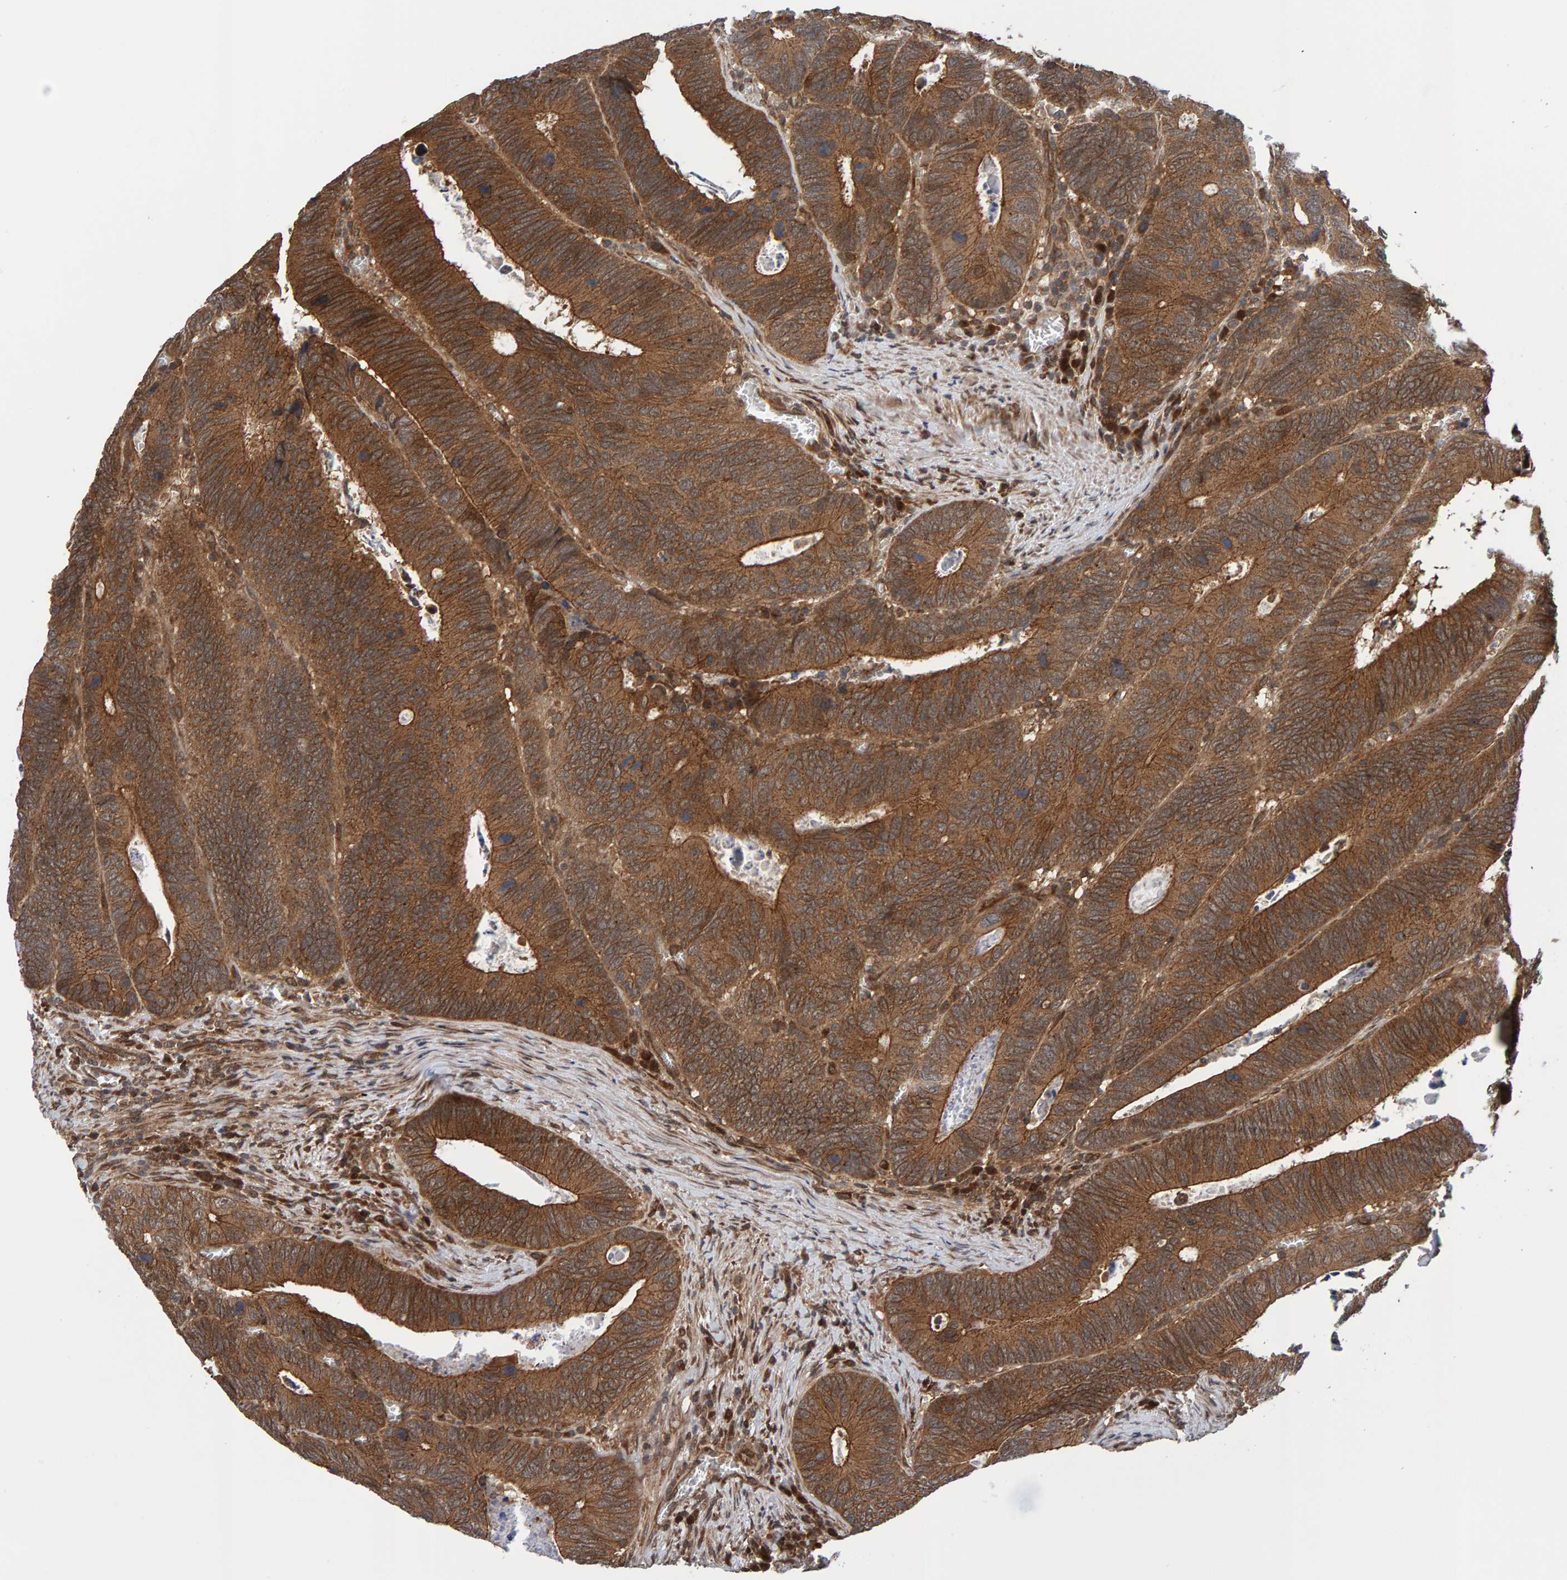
{"staining": {"intensity": "strong", "quantity": ">75%", "location": "cytoplasmic/membranous"}, "tissue": "colorectal cancer", "cell_type": "Tumor cells", "image_type": "cancer", "snomed": [{"axis": "morphology", "description": "Inflammation, NOS"}, {"axis": "morphology", "description": "Adenocarcinoma, NOS"}, {"axis": "topography", "description": "Colon"}], "caption": "Immunohistochemistry histopathology image of neoplastic tissue: human colorectal cancer stained using immunohistochemistry (IHC) exhibits high levels of strong protein expression localized specifically in the cytoplasmic/membranous of tumor cells, appearing as a cytoplasmic/membranous brown color.", "gene": "SCRN2", "patient": {"sex": "male", "age": 72}}